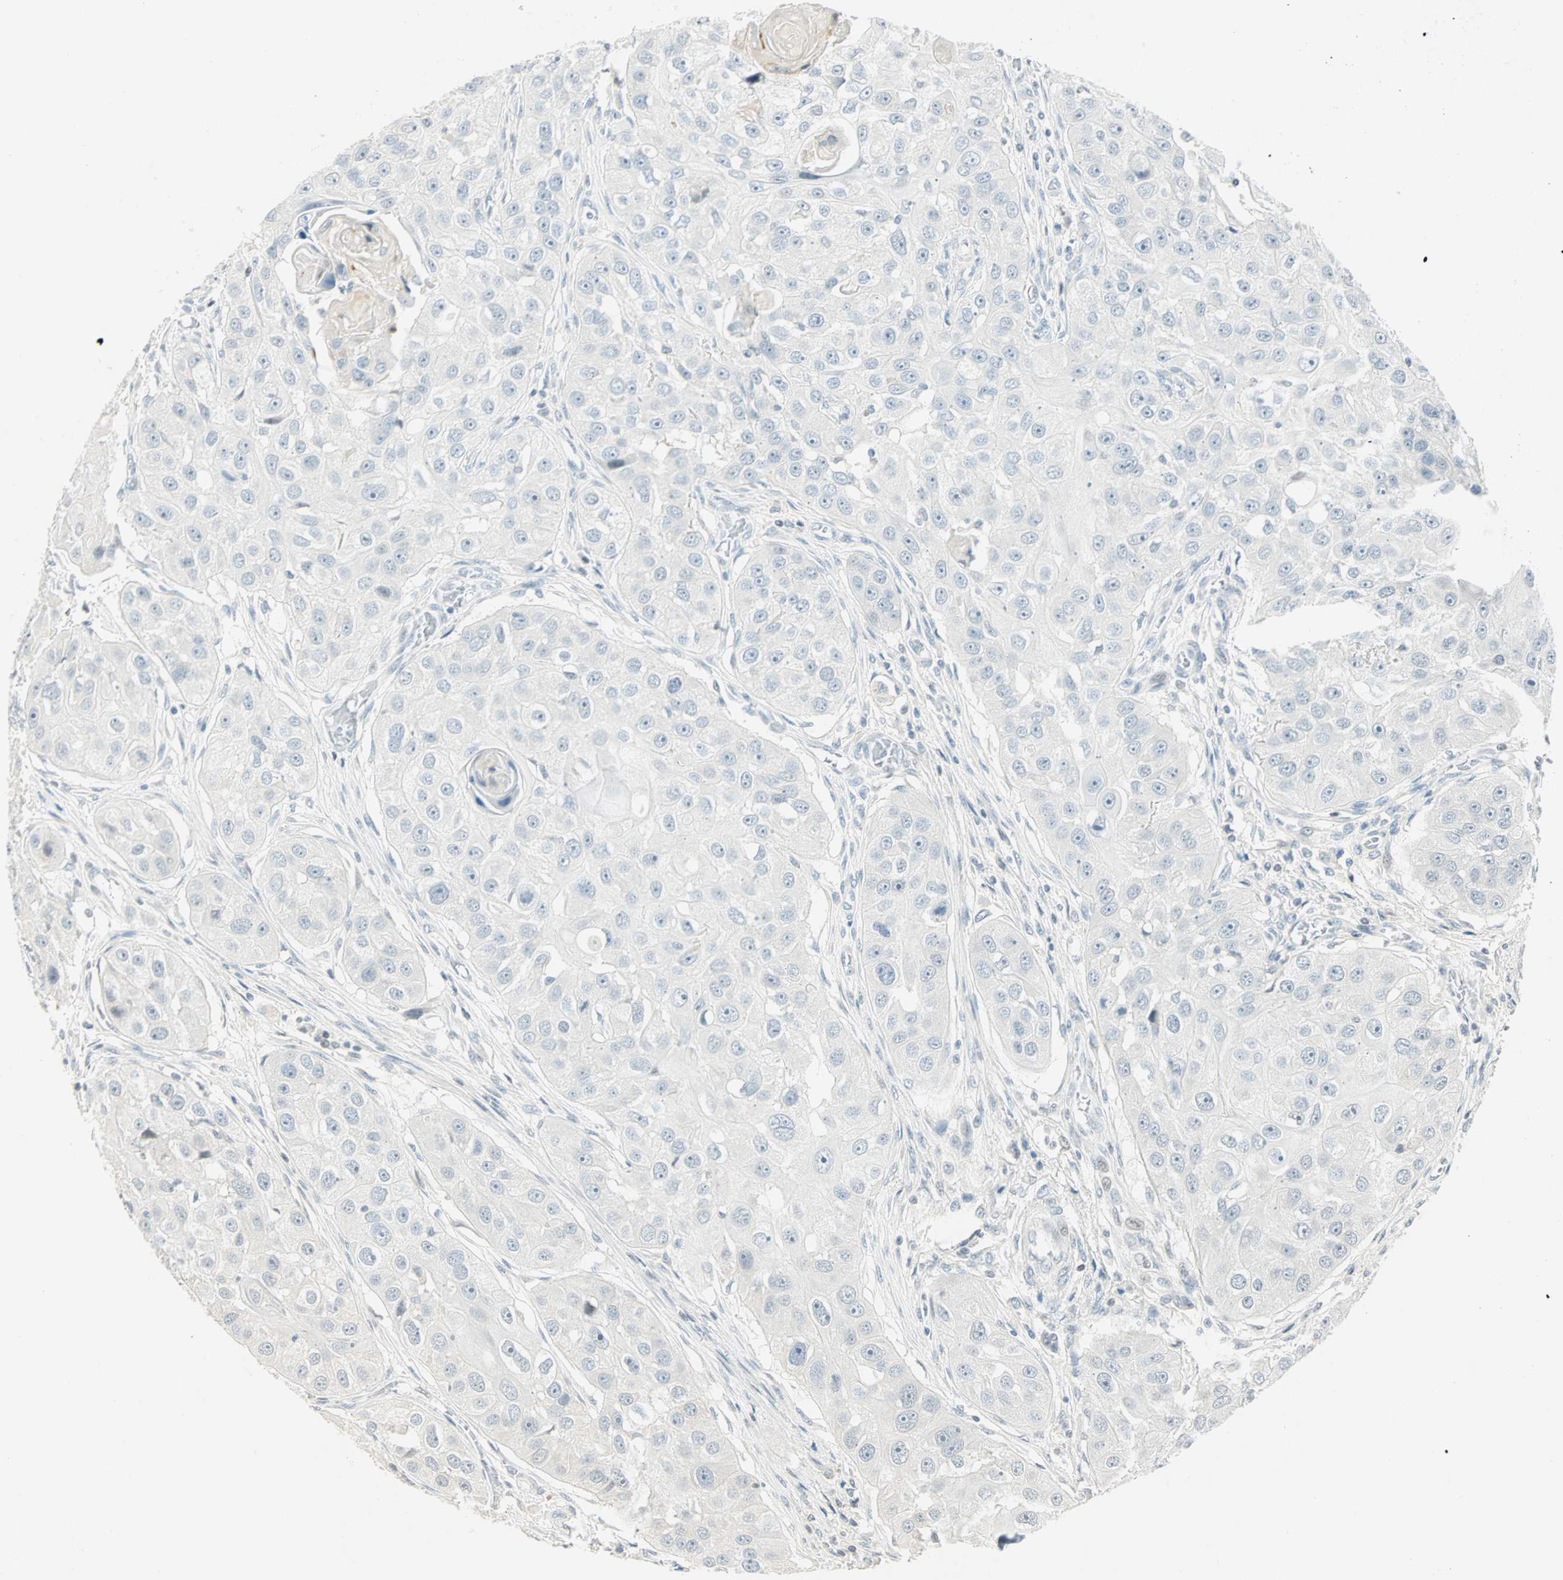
{"staining": {"intensity": "weak", "quantity": "<25%", "location": "nuclear"}, "tissue": "head and neck cancer", "cell_type": "Tumor cells", "image_type": "cancer", "snomed": [{"axis": "morphology", "description": "Normal tissue, NOS"}, {"axis": "morphology", "description": "Squamous cell carcinoma, NOS"}, {"axis": "topography", "description": "Skeletal muscle"}, {"axis": "topography", "description": "Head-Neck"}], "caption": "A photomicrograph of squamous cell carcinoma (head and neck) stained for a protein displays no brown staining in tumor cells.", "gene": "SMAD3", "patient": {"sex": "male", "age": 51}}